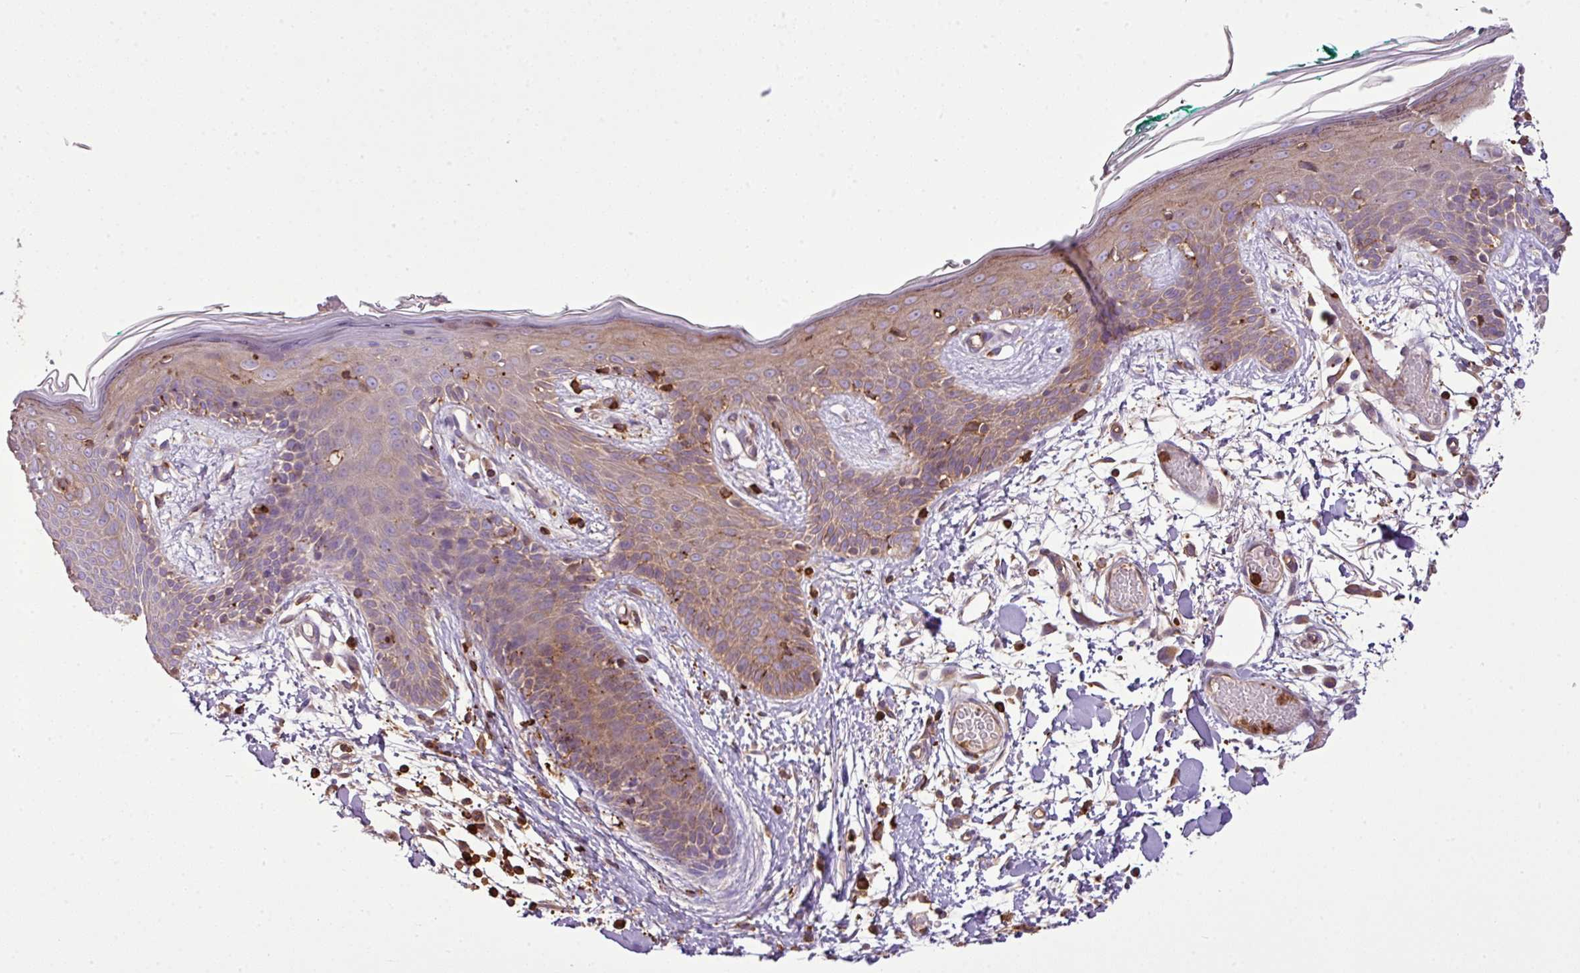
{"staining": {"intensity": "negative", "quantity": "none", "location": "none"}, "tissue": "skin", "cell_type": "Fibroblasts", "image_type": "normal", "snomed": [{"axis": "morphology", "description": "Normal tissue, NOS"}, {"axis": "topography", "description": "Skin"}], "caption": "Photomicrograph shows no protein expression in fibroblasts of benign skin. (Immunohistochemistry, brightfield microscopy, high magnification).", "gene": "PGAP6", "patient": {"sex": "male", "age": 79}}